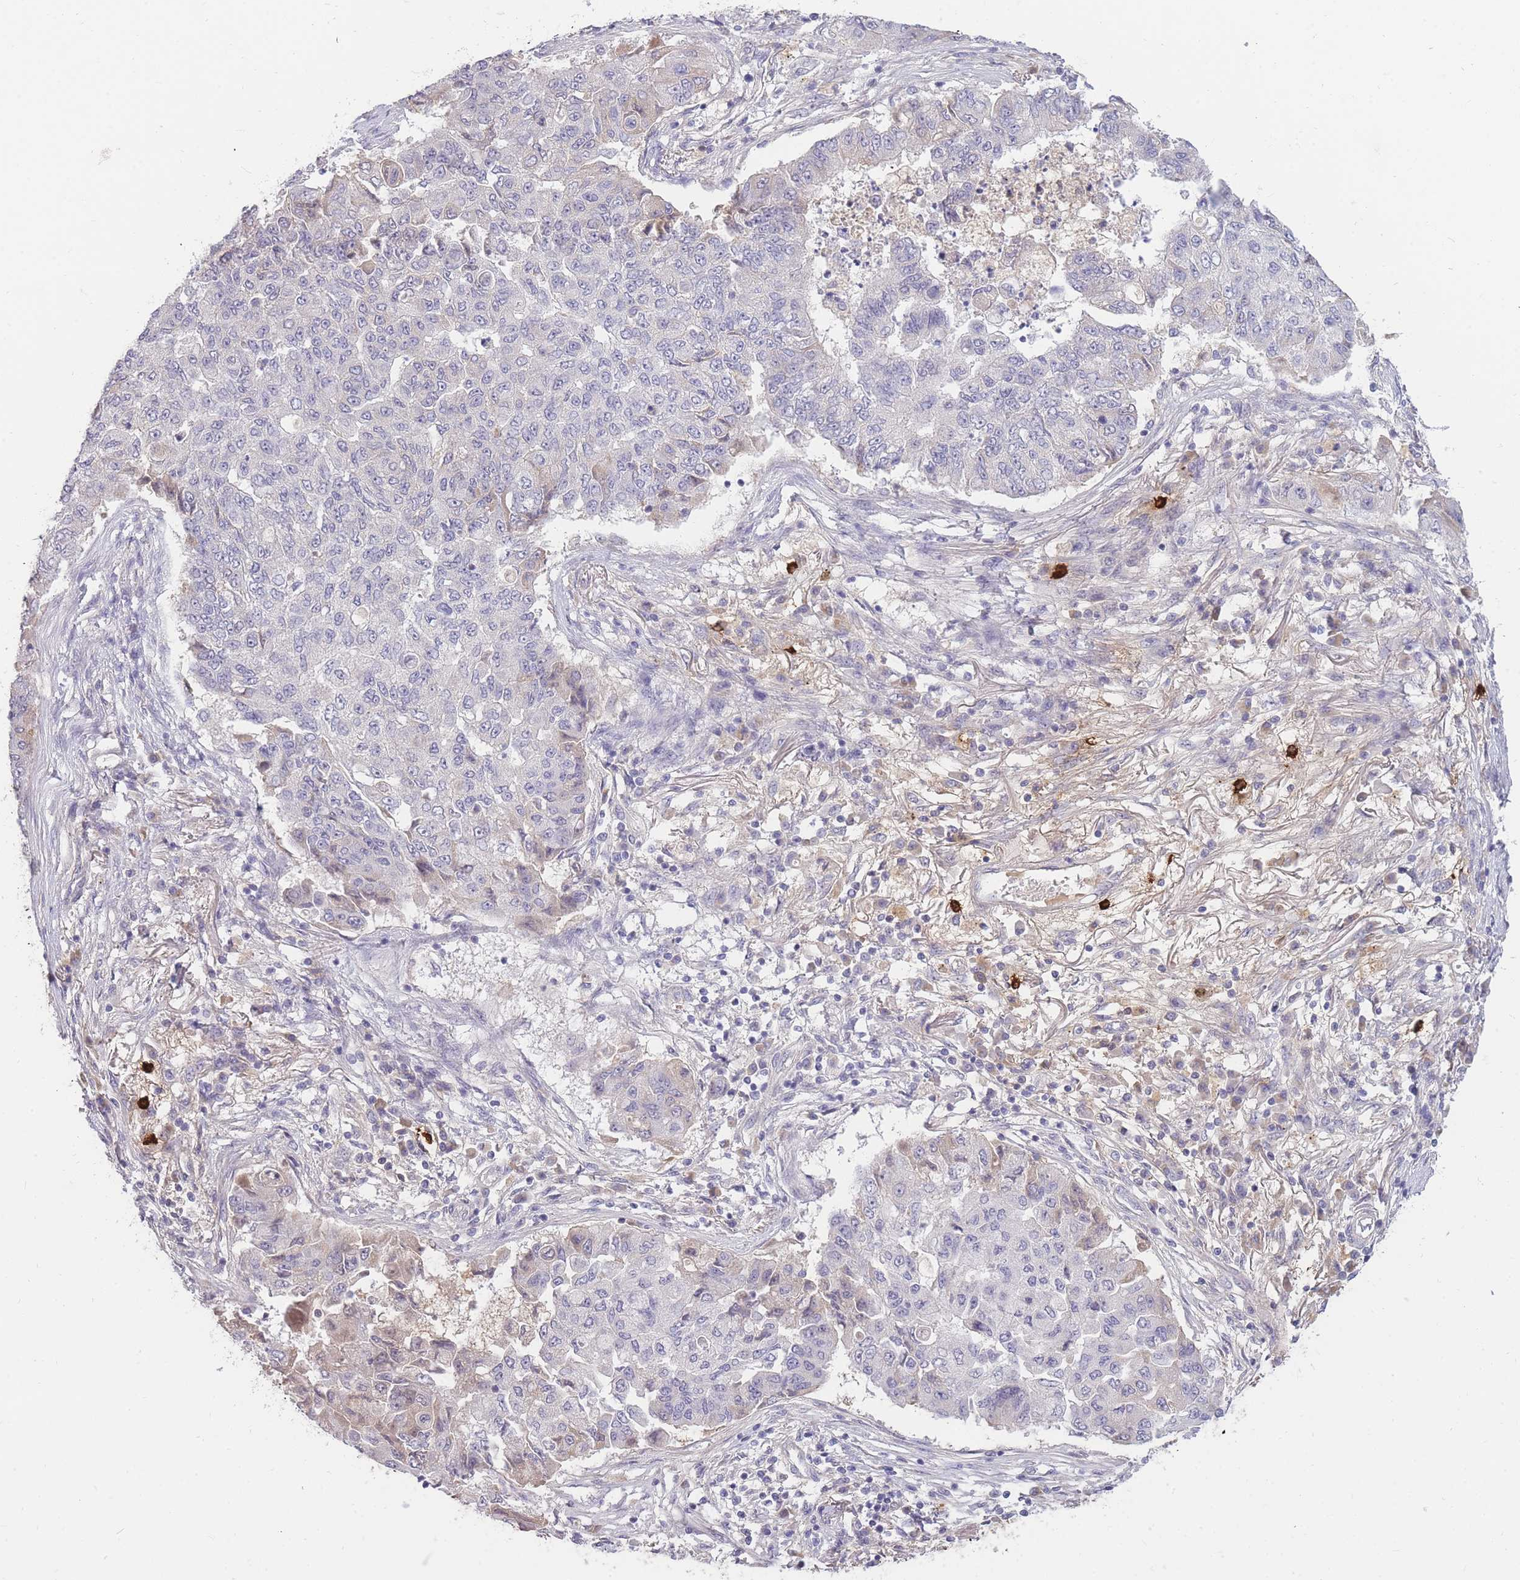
{"staining": {"intensity": "weak", "quantity": "<25%", "location": "cytoplasmic/membranous"}, "tissue": "lung cancer", "cell_type": "Tumor cells", "image_type": "cancer", "snomed": [{"axis": "morphology", "description": "Squamous cell carcinoma, NOS"}, {"axis": "topography", "description": "Lung"}], "caption": "This is an IHC histopathology image of human squamous cell carcinoma (lung). There is no positivity in tumor cells.", "gene": "TPSD1", "patient": {"sex": "male", "age": 74}}